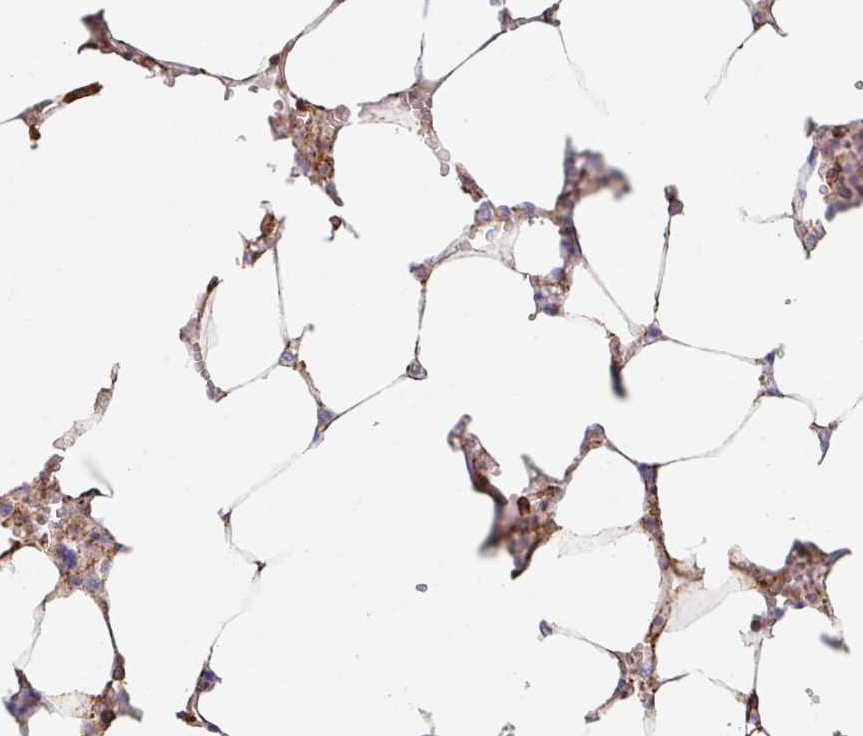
{"staining": {"intensity": "moderate", "quantity": "25%-75%", "location": "cytoplasmic/membranous"}, "tissue": "bone marrow", "cell_type": "Hematopoietic cells", "image_type": "normal", "snomed": [{"axis": "morphology", "description": "Normal tissue, NOS"}, {"axis": "topography", "description": "Bone marrow"}], "caption": "Bone marrow stained with a brown dye exhibits moderate cytoplasmic/membranous positive staining in approximately 25%-75% of hematopoietic cells.", "gene": "MTTP", "patient": {"sex": "male", "age": 64}}